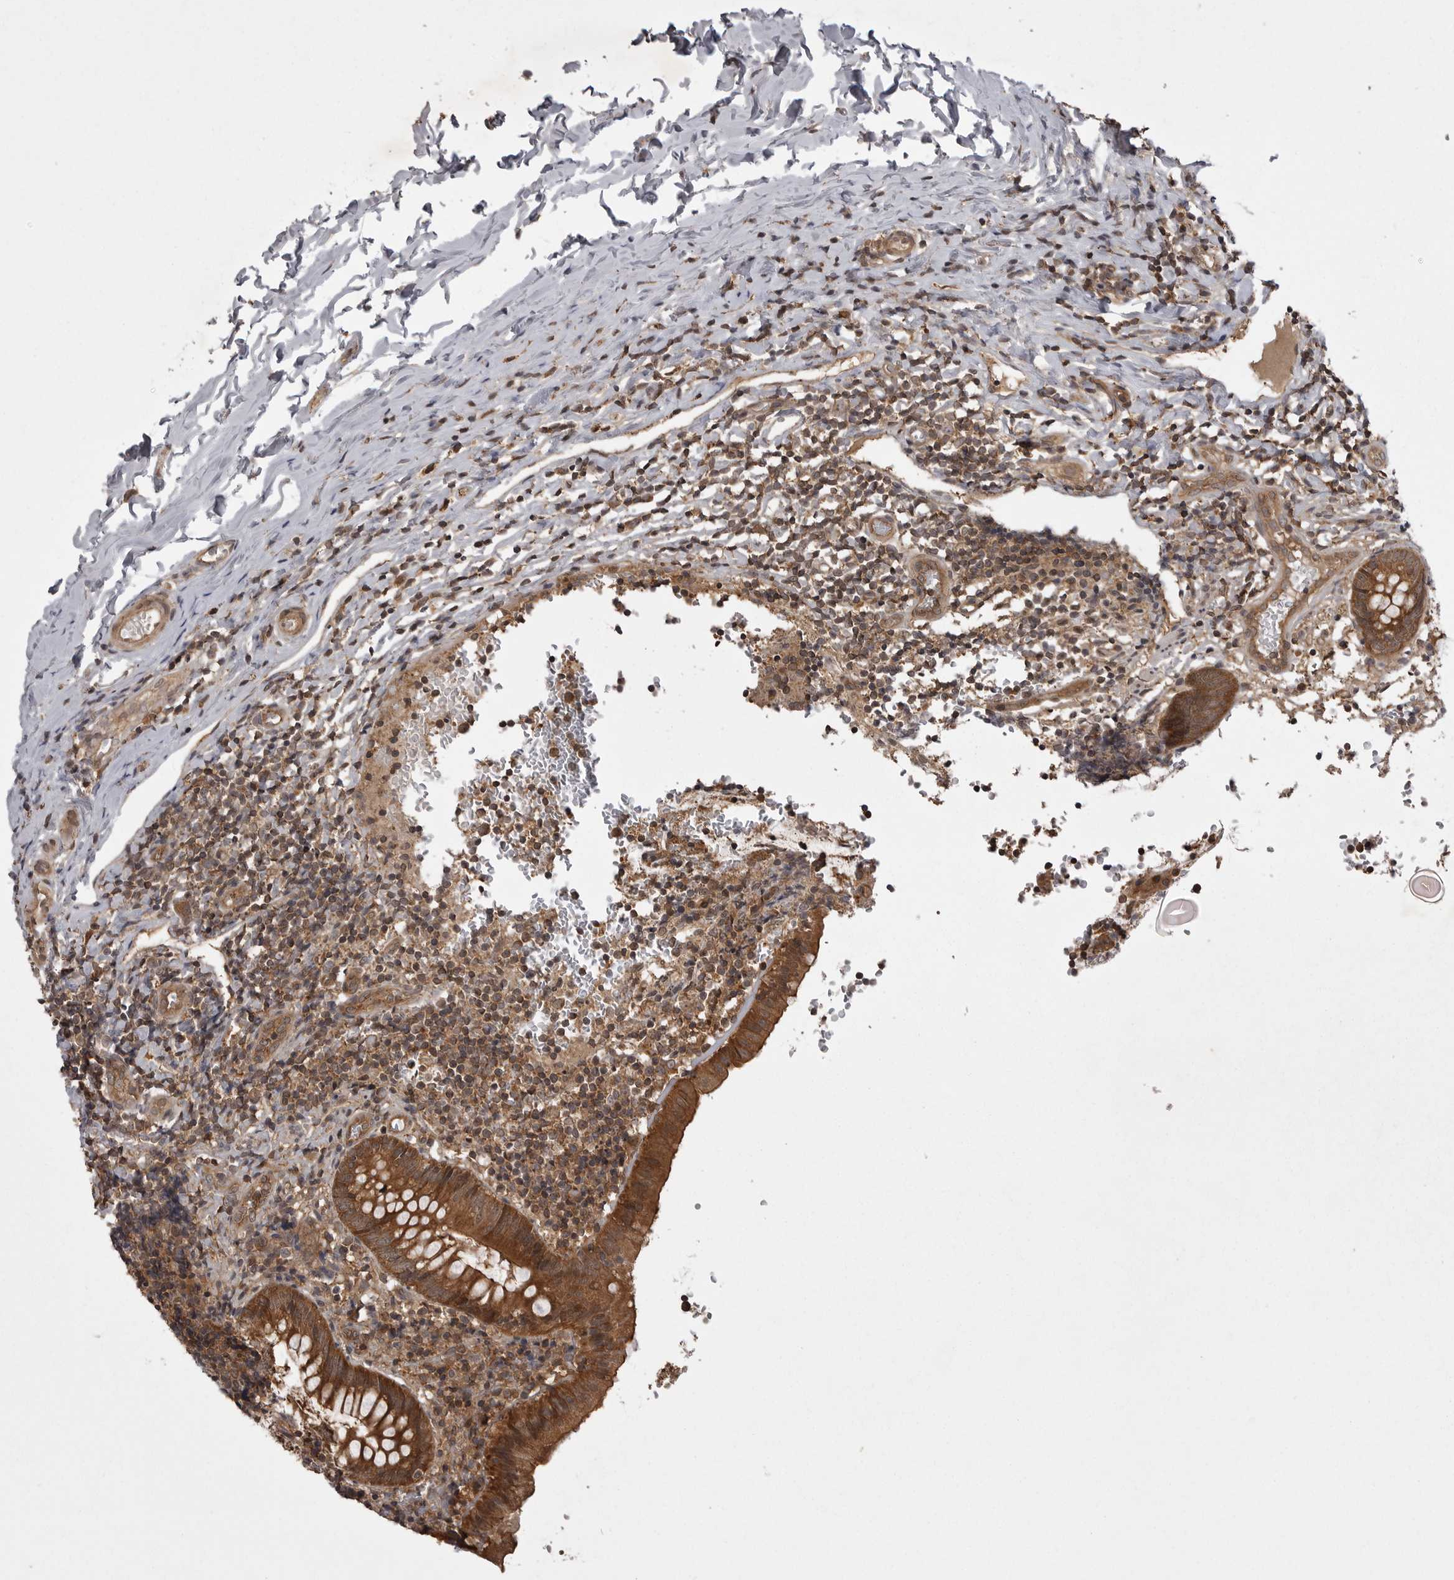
{"staining": {"intensity": "strong", "quantity": ">75%", "location": "cytoplasmic/membranous"}, "tissue": "appendix", "cell_type": "Glandular cells", "image_type": "normal", "snomed": [{"axis": "morphology", "description": "Normal tissue, NOS"}, {"axis": "topography", "description": "Appendix"}], "caption": "A high amount of strong cytoplasmic/membranous positivity is identified in about >75% of glandular cells in benign appendix.", "gene": "STK24", "patient": {"sex": "male", "age": 8}}